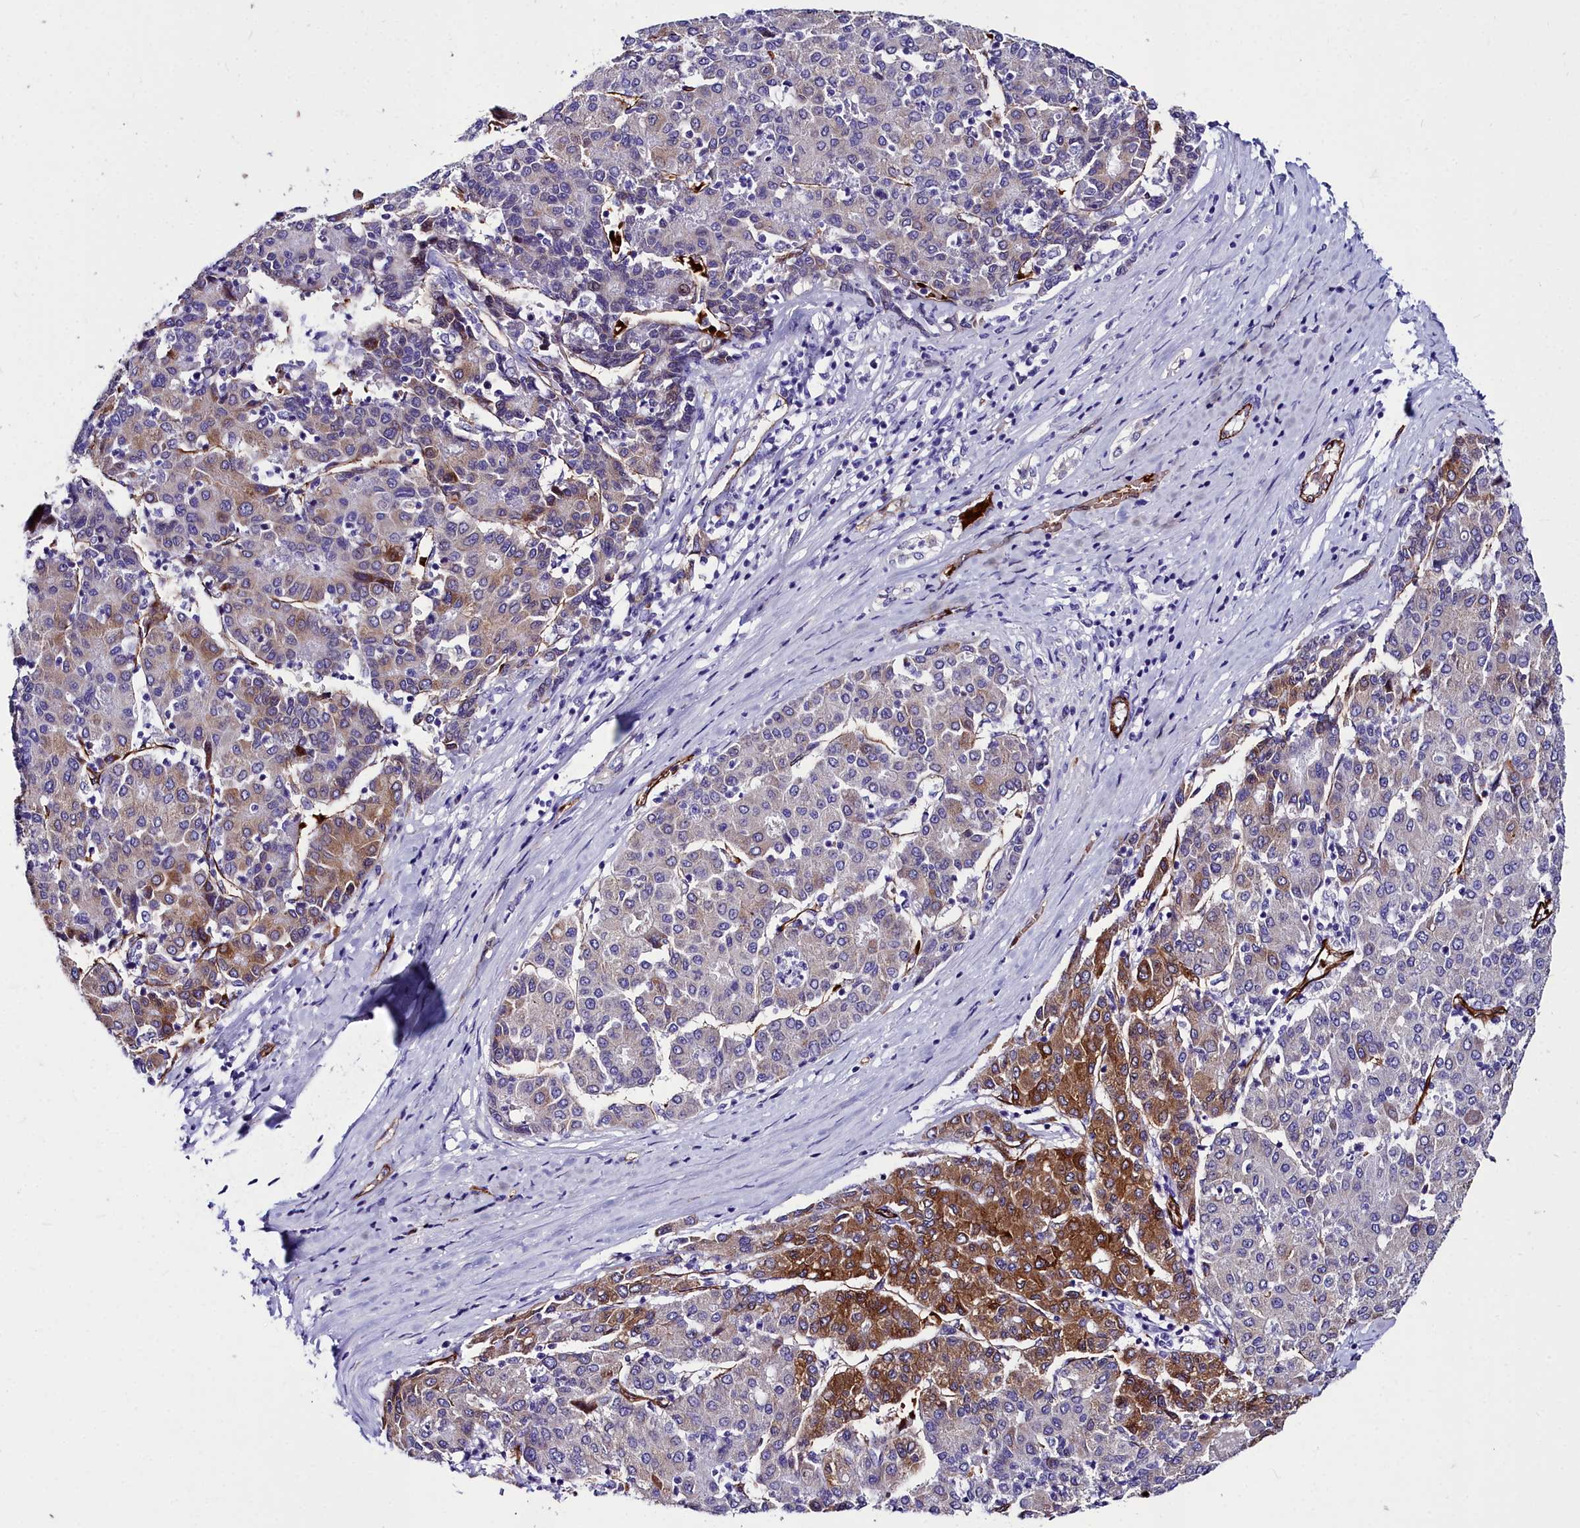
{"staining": {"intensity": "moderate", "quantity": "25%-75%", "location": "cytoplasmic/membranous"}, "tissue": "liver cancer", "cell_type": "Tumor cells", "image_type": "cancer", "snomed": [{"axis": "morphology", "description": "Carcinoma, Hepatocellular, NOS"}, {"axis": "topography", "description": "Liver"}], "caption": "Immunohistochemical staining of human hepatocellular carcinoma (liver) demonstrates medium levels of moderate cytoplasmic/membranous staining in about 25%-75% of tumor cells. The staining was performed using DAB, with brown indicating positive protein expression. Nuclei are stained blue with hematoxylin.", "gene": "CYP4F11", "patient": {"sex": "male", "age": 65}}